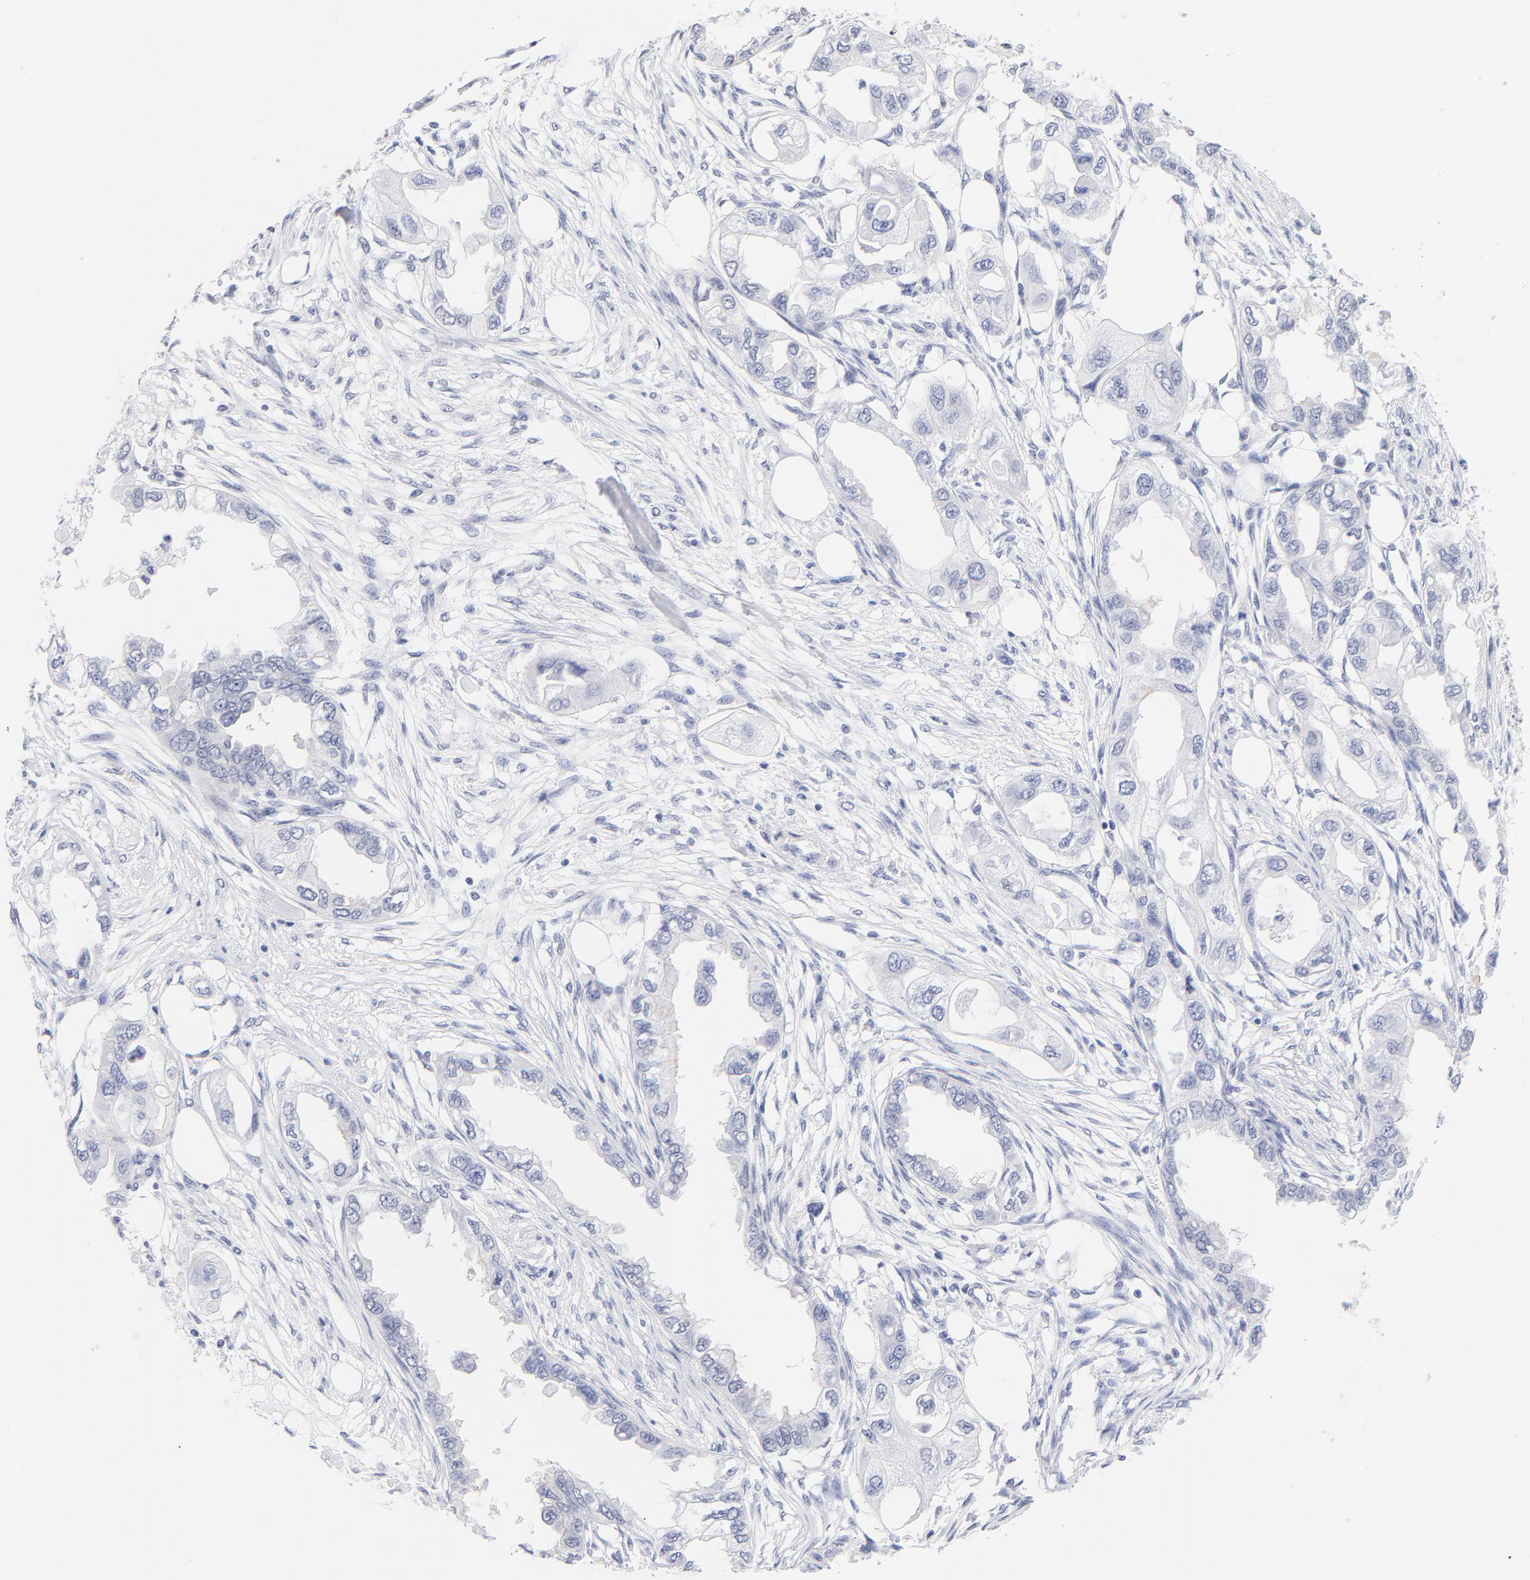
{"staining": {"intensity": "negative", "quantity": "none", "location": "none"}, "tissue": "endometrial cancer", "cell_type": "Tumor cells", "image_type": "cancer", "snomed": [{"axis": "morphology", "description": "Adenocarcinoma, NOS"}, {"axis": "topography", "description": "Endometrium"}], "caption": "High power microscopy micrograph of an IHC histopathology image of endometrial adenocarcinoma, revealing no significant staining in tumor cells.", "gene": "ZNF74", "patient": {"sex": "female", "age": 67}}